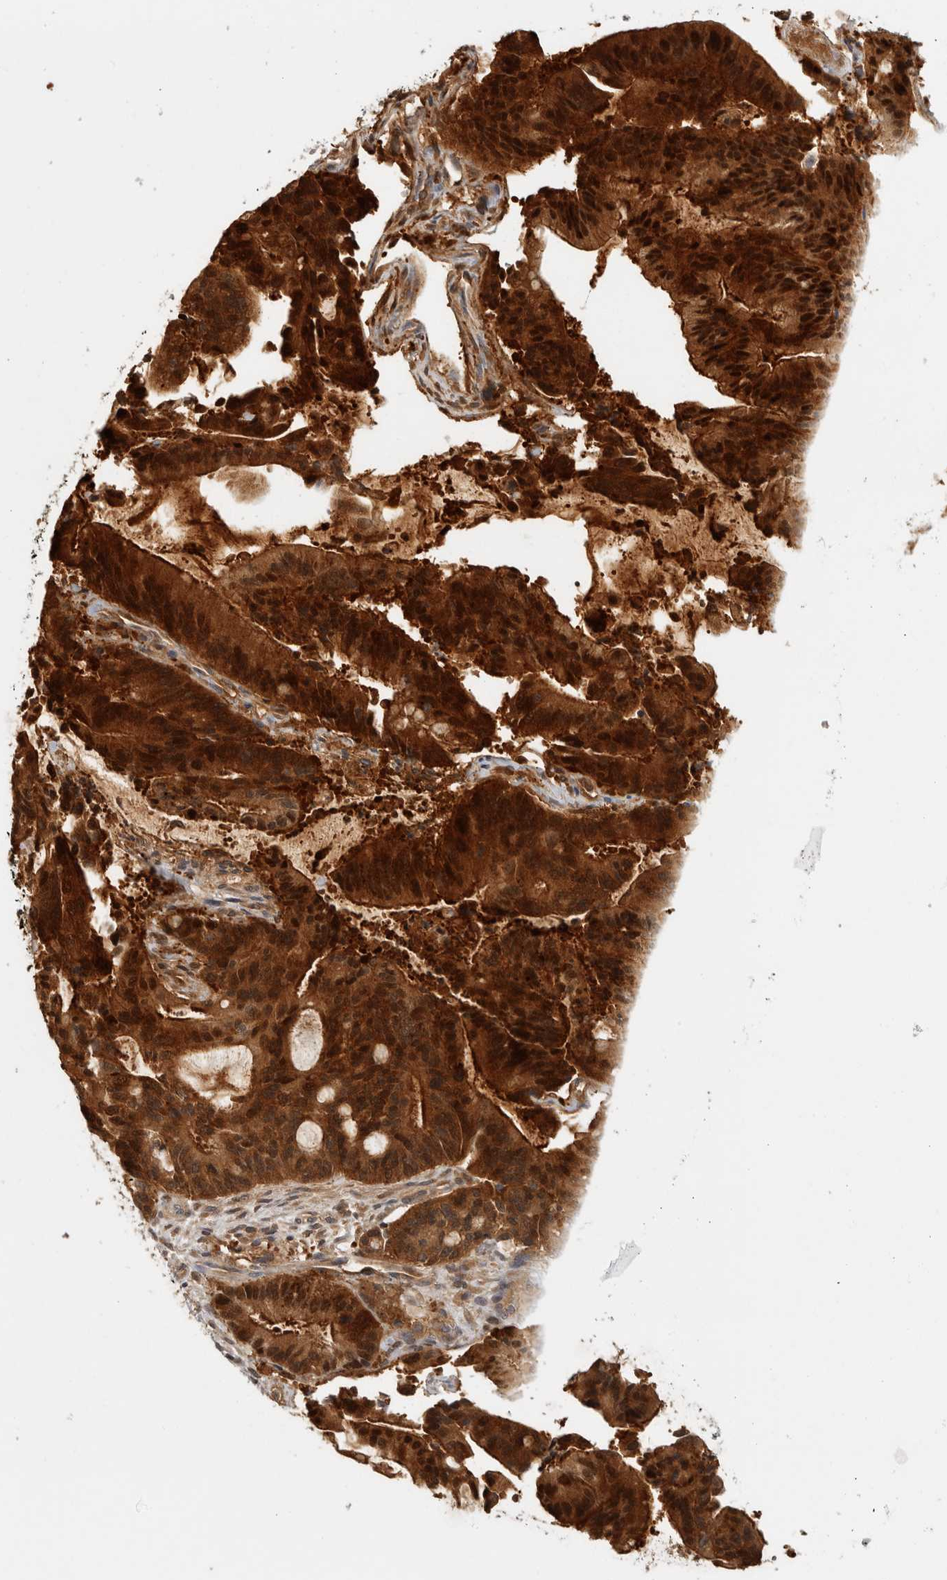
{"staining": {"intensity": "strong", "quantity": ">75%", "location": "cytoplasmic/membranous,nuclear"}, "tissue": "liver cancer", "cell_type": "Tumor cells", "image_type": "cancer", "snomed": [{"axis": "morphology", "description": "Normal tissue, NOS"}, {"axis": "morphology", "description": "Cholangiocarcinoma"}, {"axis": "topography", "description": "Liver"}, {"axis": "topography", "description": "Peripheral nerve tissue"}], "caption": "Liver cholangiocarcinoma stained with DAB IHC reveals high levels of strong cytoplasmic/membranous and nuclear staining in about >75% of tumor cells. (IHC, brightfield microscopy, high magnification).", "gene": "ACAT2", "patient": {"sex": "female", "age": 73}}